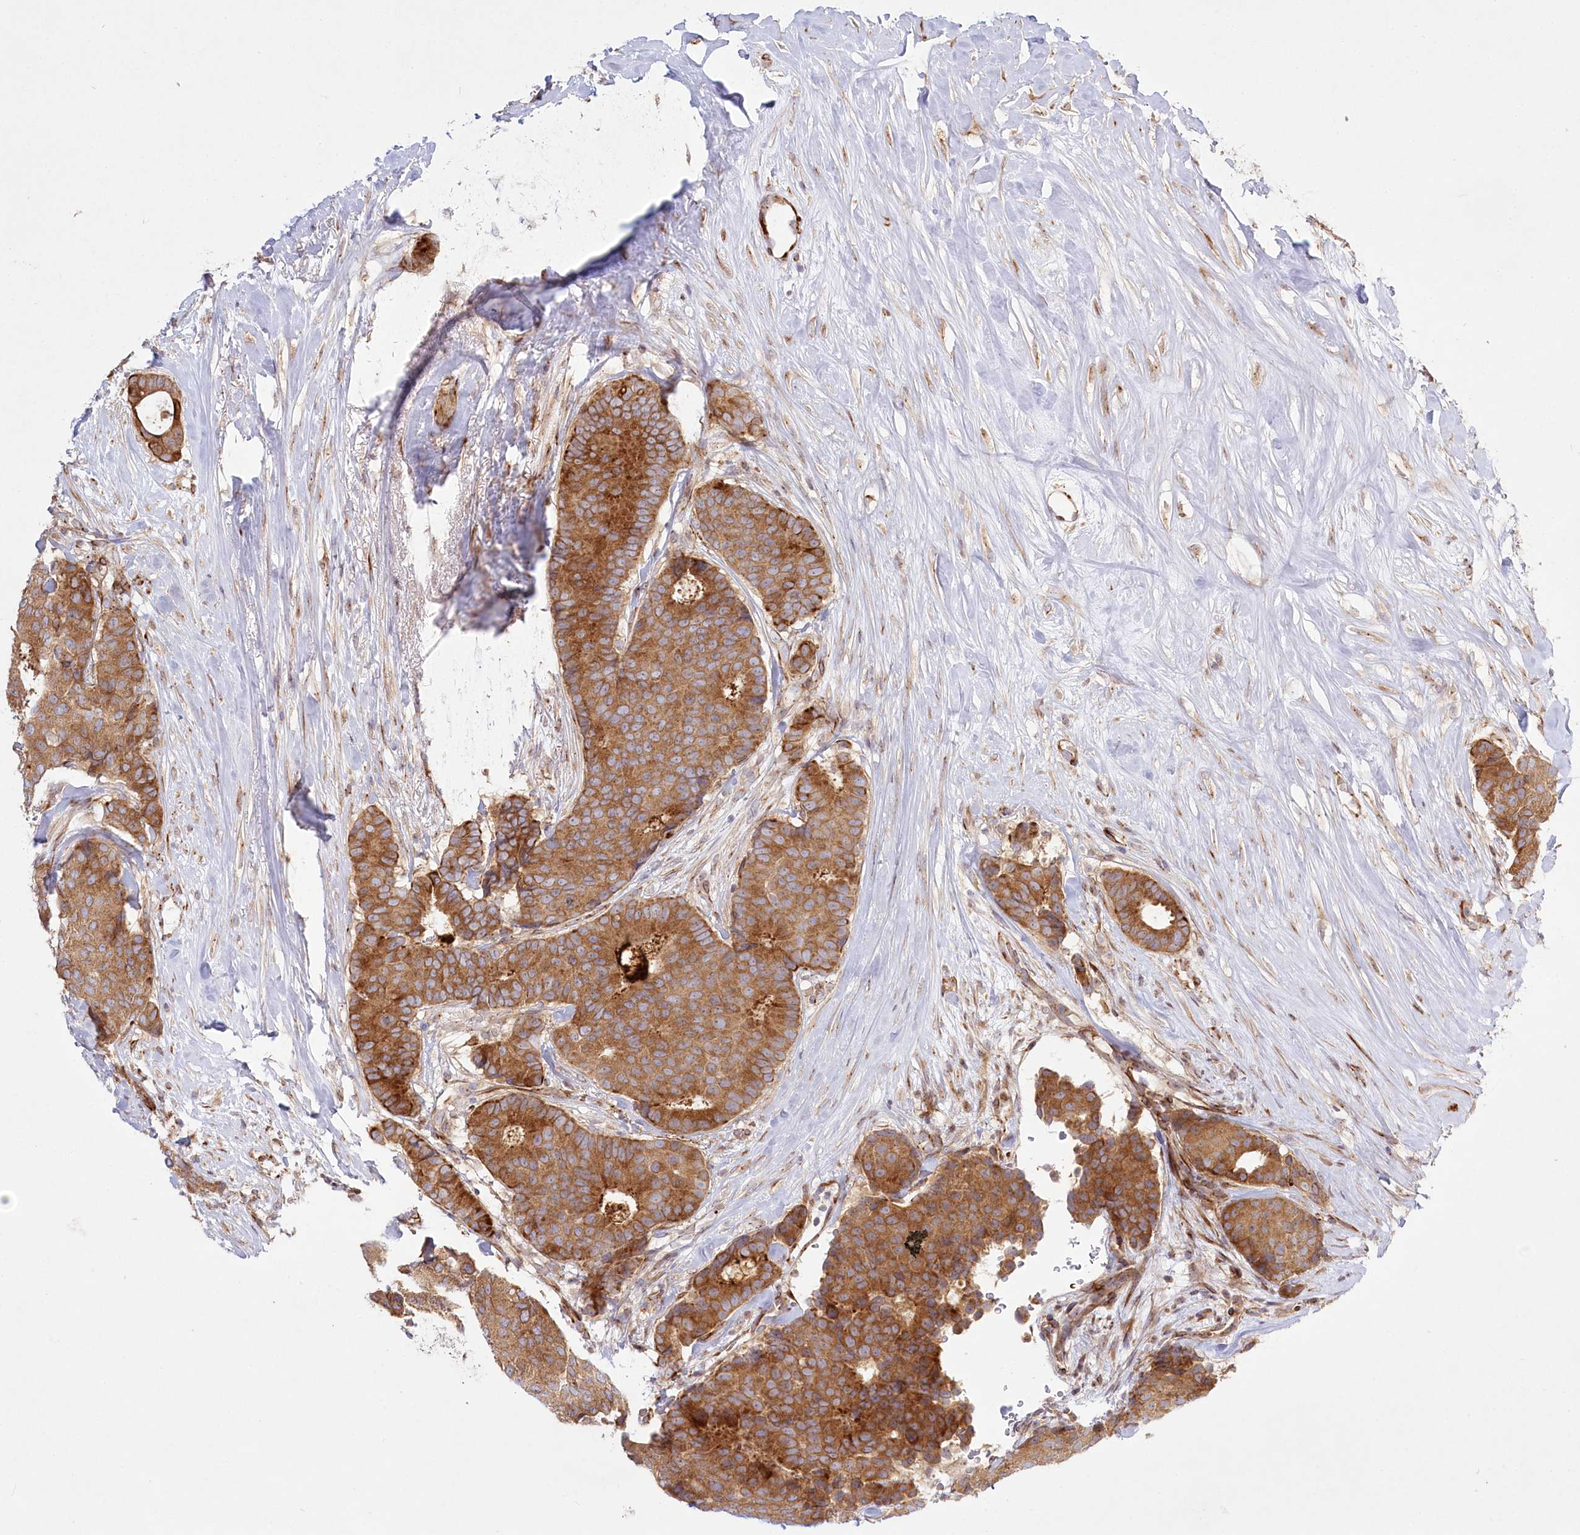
{"staining": {"intensity": "moderate", "quantity": ">75%", "location": "cytoplasmic/membranous"}, "tissue": "breast cancer", "cell_type": "Tumor cells", "image_type": "cancer", "snomed": [{"axis": "morphology", "description": "Duct carcinoma"}, {"axis": "topography", "description": "Breast"}], "caption": "Tumor cells demonstrate moderate cytoplasmic/membranous expression in approximately >75% of cells in breast cancer (intraductal carcinoma).", "gene": "COMMD3", "patient": {"sex": "female", "age": 75}}